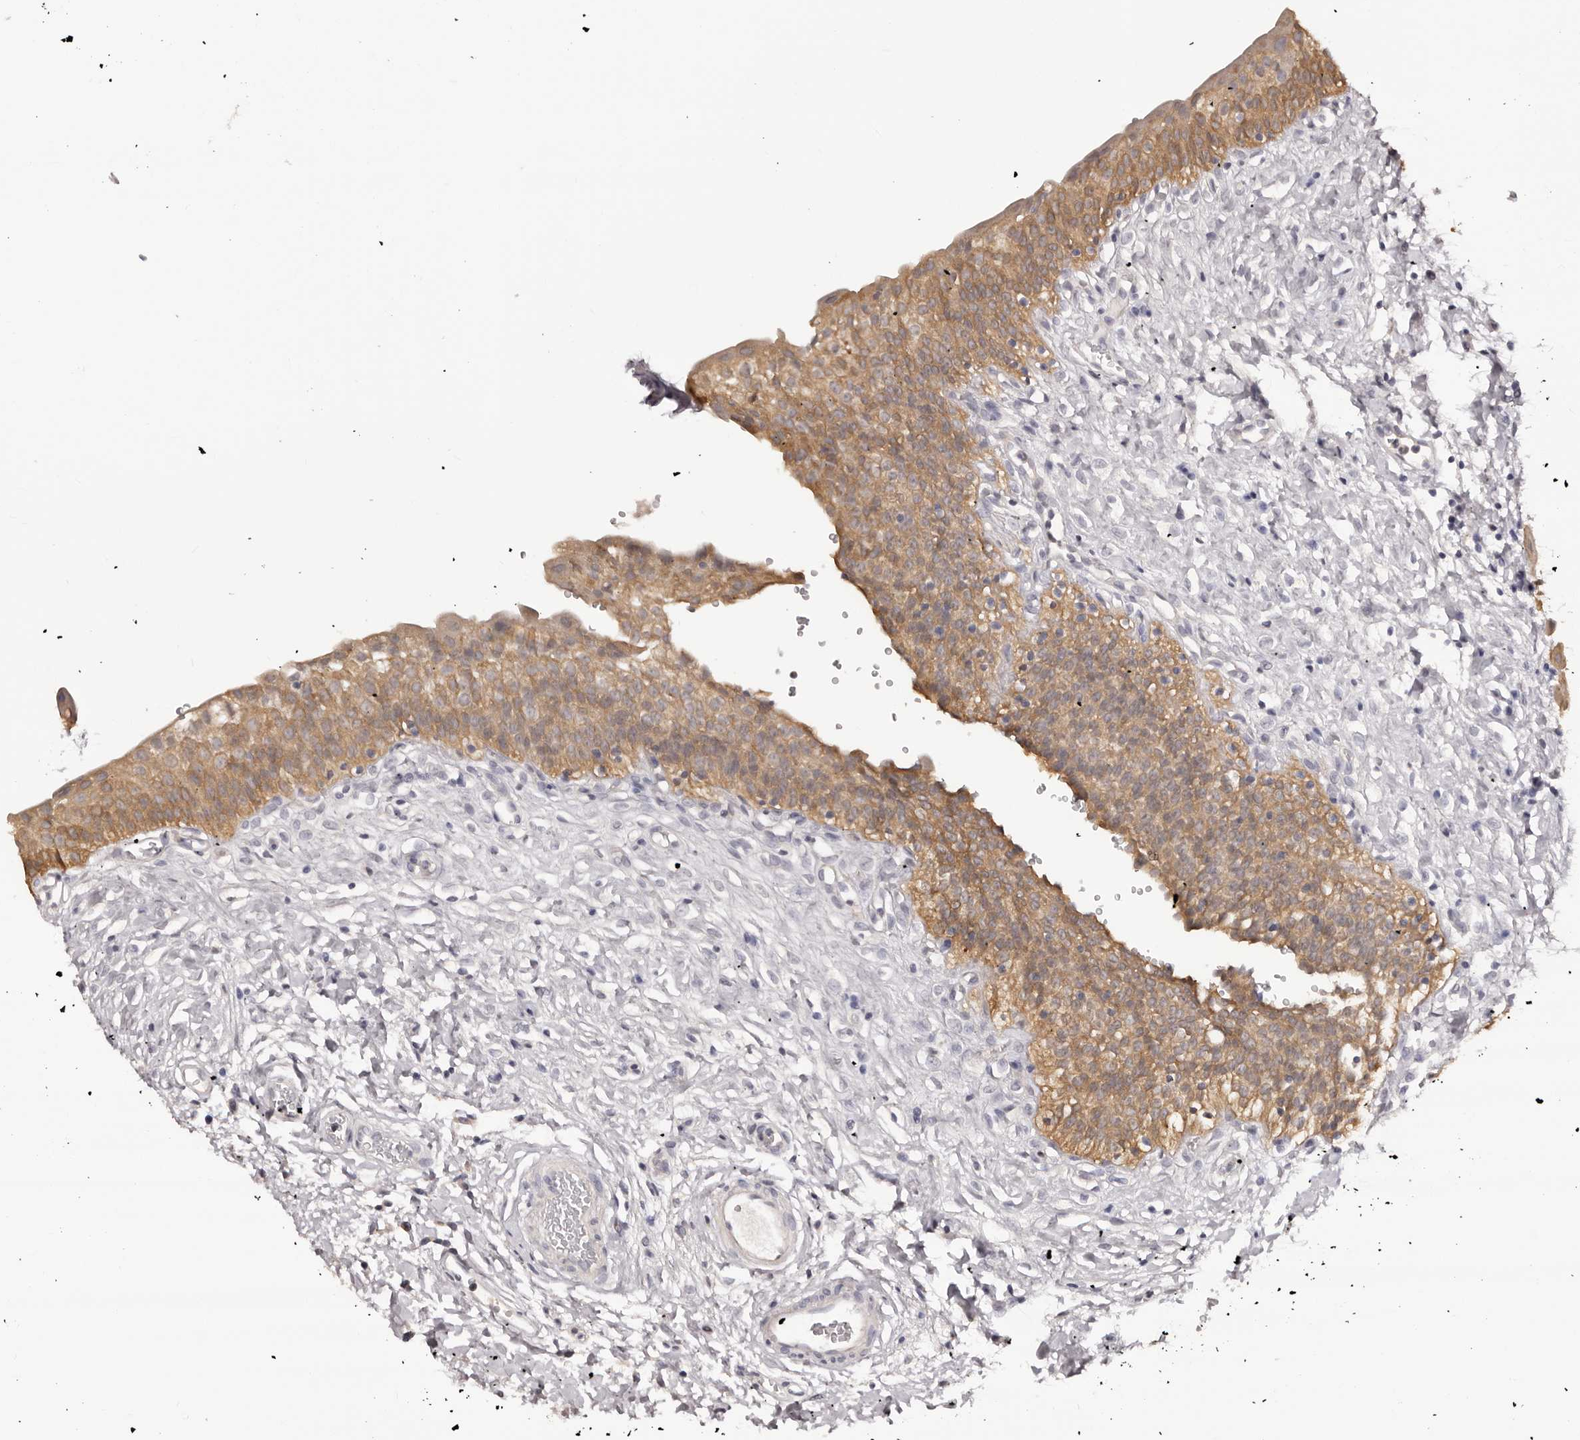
{"staining": {"intensity": "moderate", "quantity": ">75%", "location": "cytoplasmic/membranous"}, "tissue": "urinary bladder", "cell_type": "Urothelial cells", "image_type": "normal", "snomed": [{"axis": "morphology", "description": "Normal tissue, NOS"}, {"axis": "topography", "description": "Urinary bladder"}], "caption": "Immunohistochemical staining of benign urinary bladder displays medium levels of moderate cytoplasmic/membranous expression in about >75% of urothelial cells. Immunohistochemistry (ihc) stains the protein in brown and the nuclei are stained blue.", "gene": "KCNJ8", "patient": {"sex": "male", "age": 51}}